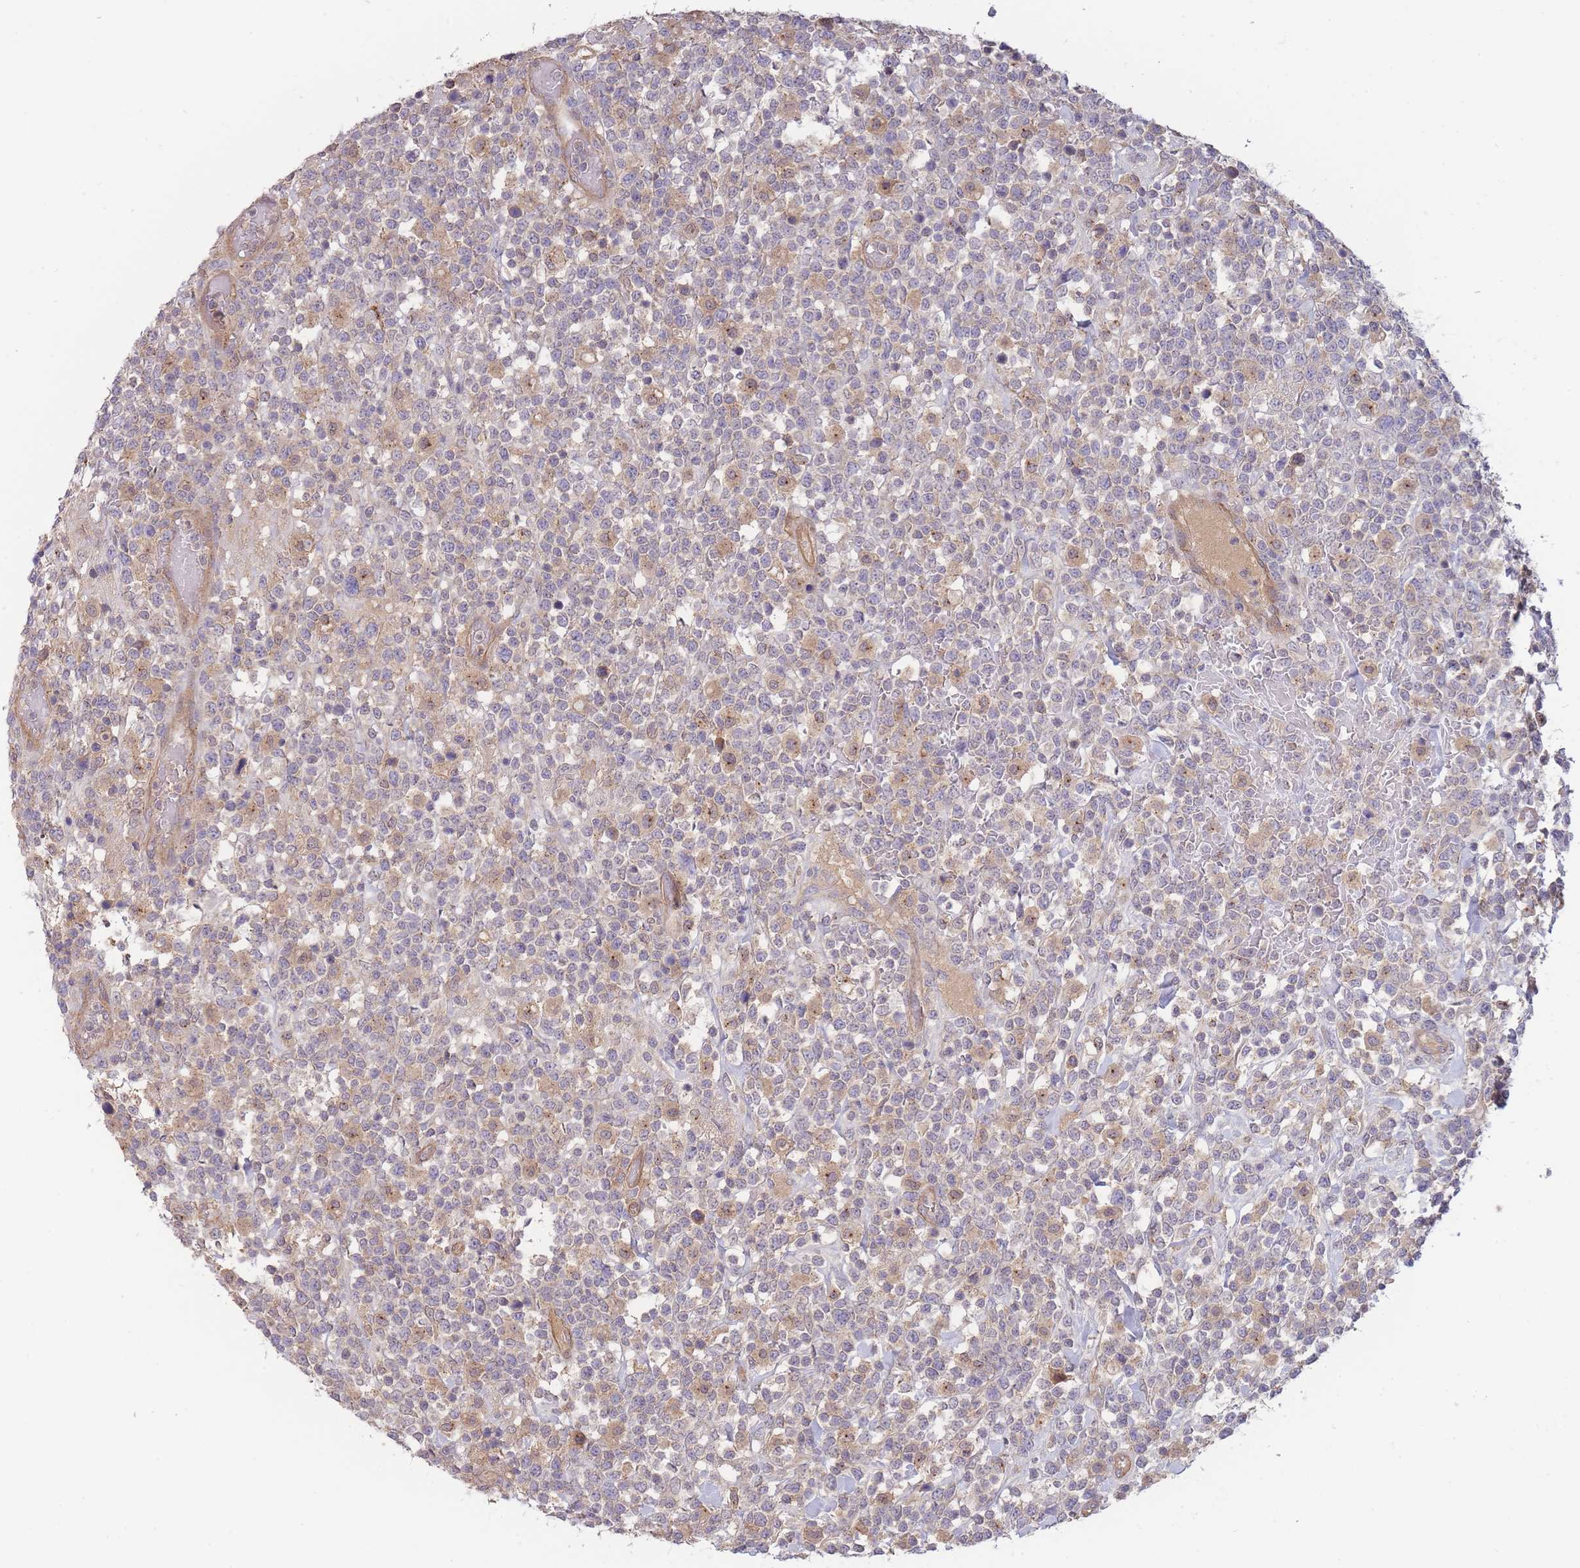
{"staining": {"intensity": "negative", "quantity": "none", "location": "none"}, "tissue": "lymphoma", "cell_type": "Tumor cells", "image_type": "cancer", "snomed": [{"axis": "morphology", "description": "Malignant lymphoma, non-Hodgkin's type, High grade"}, {"axis": "topography", "description": "Colon"}], "caption": "Tumor cells show no significant positivity in malignant lymphoma, non-Hodgkin's type (high-grade).", "gene": "NDUFAF5", "patient": {"sex": "female", "age": 53}}